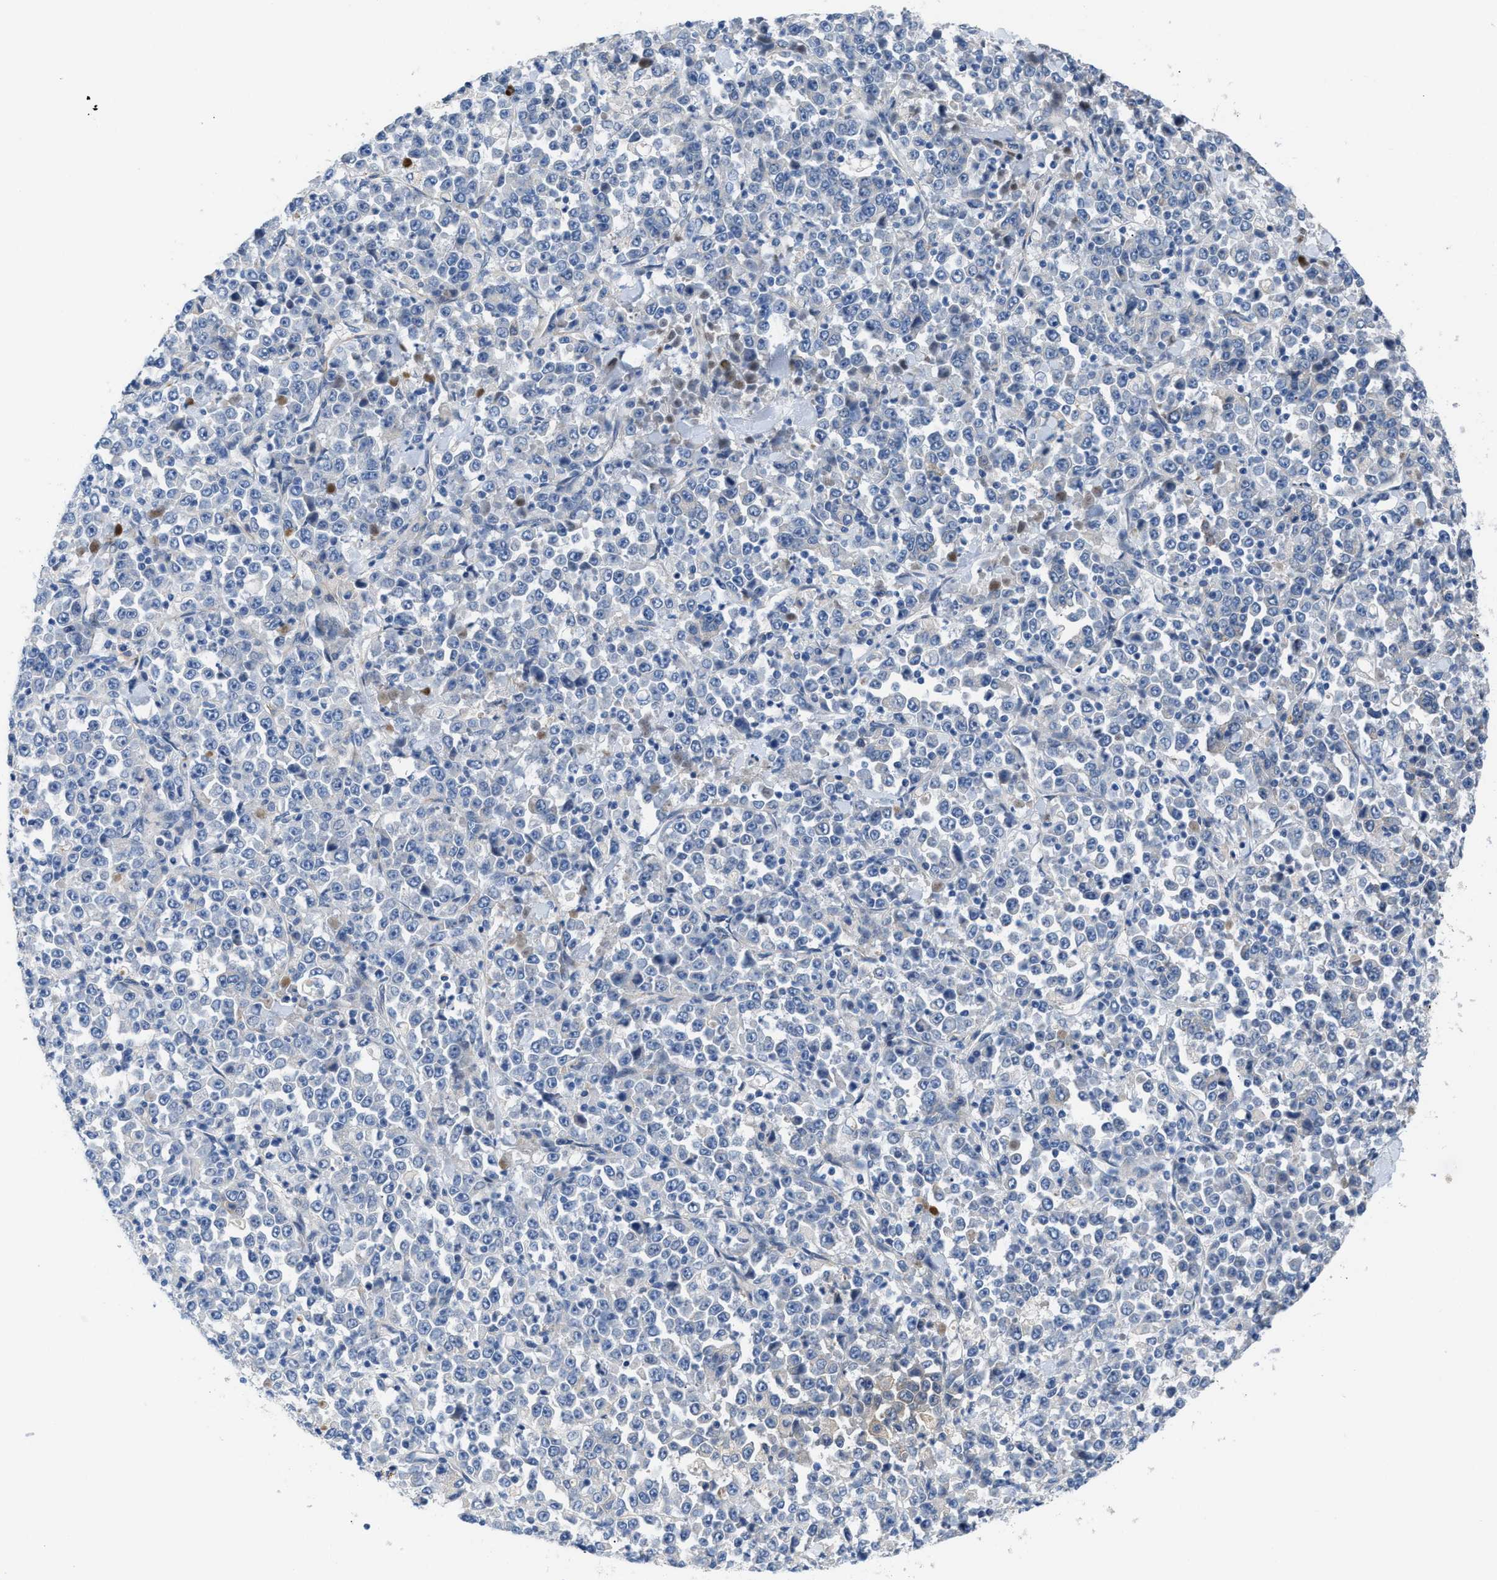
{"staining": {"intensity": "negative", "quantity": "none", "location": "none"}, "tissue": "stomach cancer", "cell_type": "Tumor cells", "image_type": "cancer", "snomed": [{"axis": "morphology", "description": "Normal tissue, NOS"}, {"axis": "morphology", "description": "Adenocarcinoma, NOS"}, {"axis": "topography", "description": "Stomach, upper"}, {"axis": "topography", "description": "Stomach"}], "caption": "This is an immunohistochemistry (IHC) image of human stomach cancer (adenocarcinoma). There is no expression in tumor cells.", "gene": "TFPI", "patient": {"sex": "male", "age": 59}}